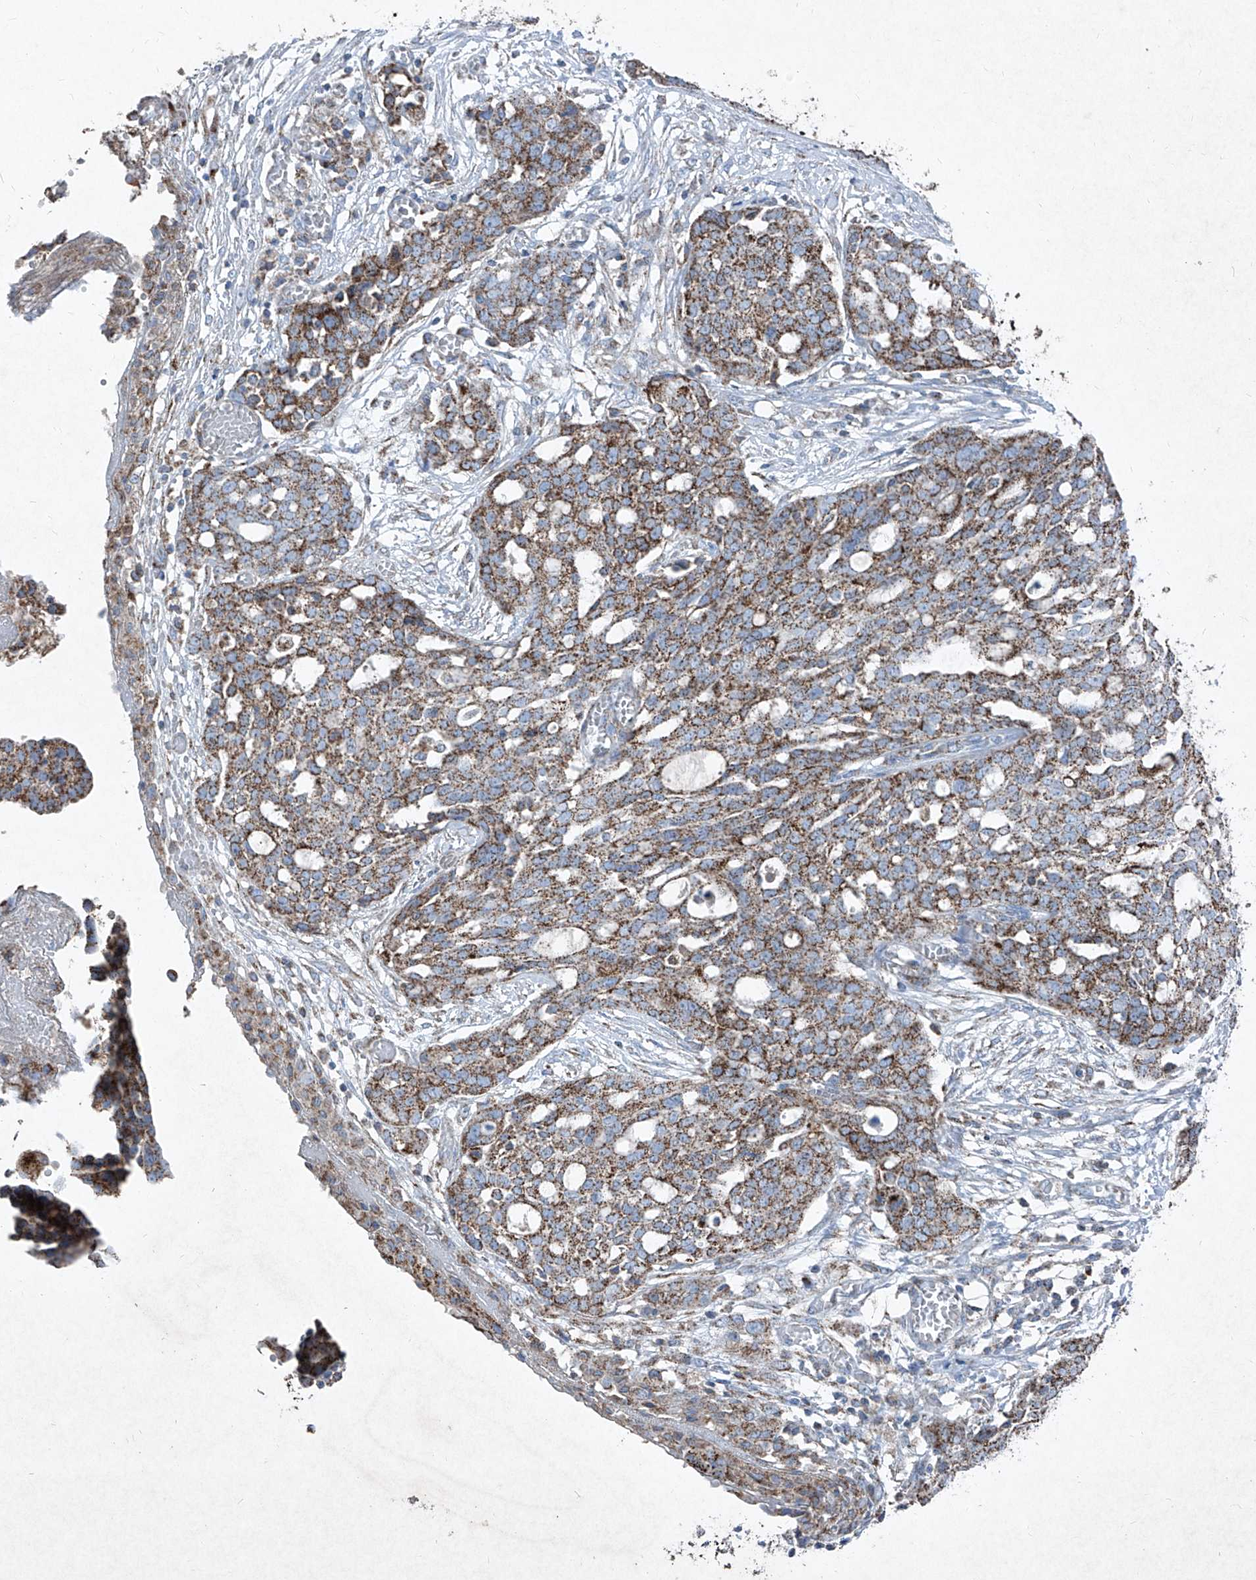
{"staining": {"intensity": "moderate", "quantity": ">75%", "location": "cytoplasmic/membranous"}, "tissue": "ovarian cancer", "cell_type": "Tumor cells", "image_type": "cancer", "snomed": [{"axis": "morphology", "description": "Cystadenocarcinoma, serous, NOS"}, {"axis": "topography", "description": "Soft tissue"}, {"axis": "topography", "description": "Ovary"}], "caption": "Protein expression analysis of human ovarian serous cystadenocarcinoma reveals moderate cytoplasmic/membranous expression in approximately >75% of tumor cells.", "gene": "ABCD3", "patient": {"sex": "female", "age": 57}}